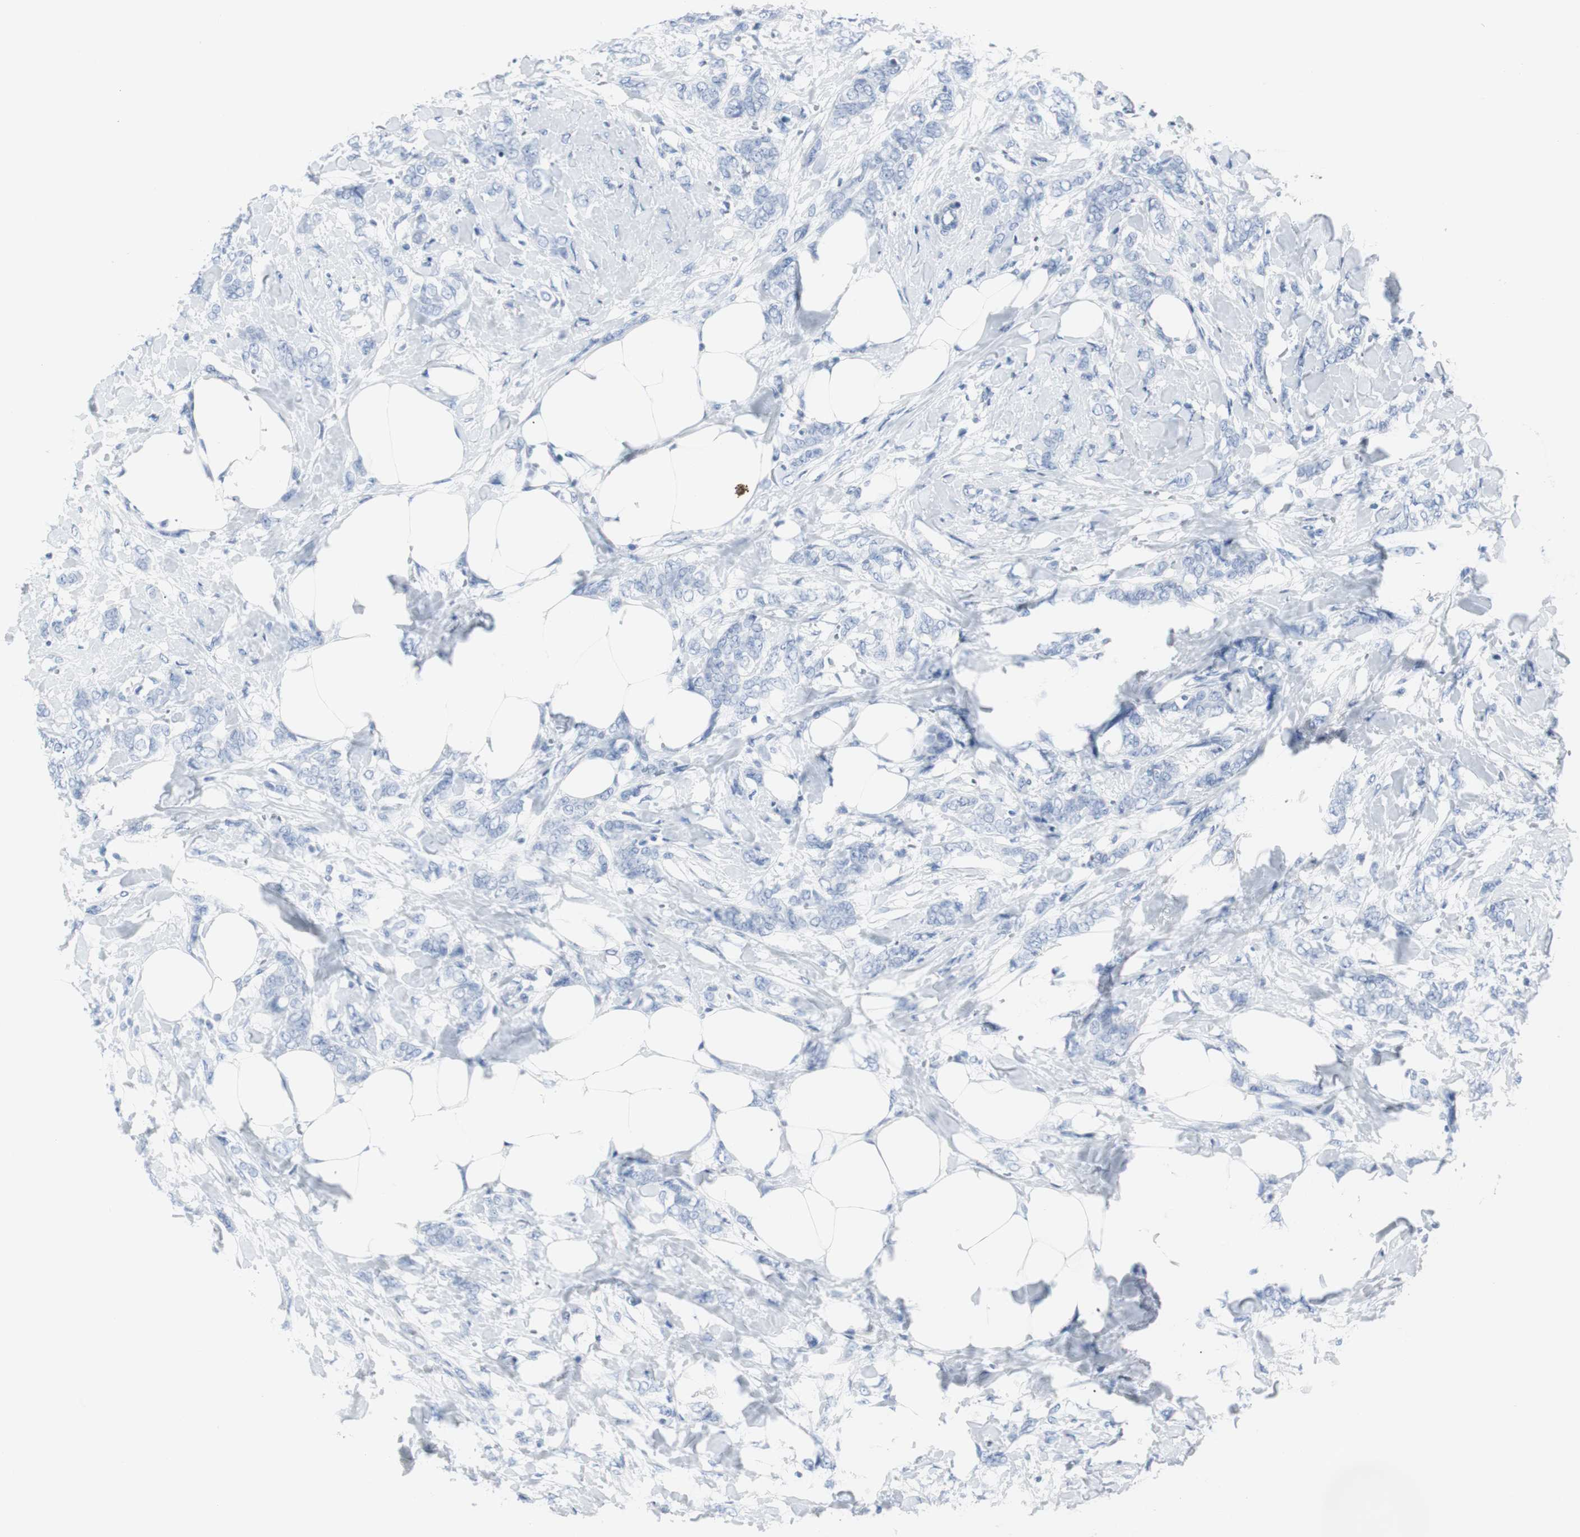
{"staining": {"intensity": "negative", "quantity": "none", "location": "none"}, "tissue": "breast cancer", "cell_type": "Tumor cells", "image_type": "cancer", "snomed": [{"axis": "morphology", "description": "Lobular carcinoma, in situ"}, {"axis": "morphology", "description": "Lobular carcinoma"}, {"axis": "topography", "description": "Breast"}], "caption": "A photomicrograph of human breast lobular carcinoma in situ is negative for staining in tumor cells.", "gene": "GAP43", "patient": {"sex": "female", "age": 41}}